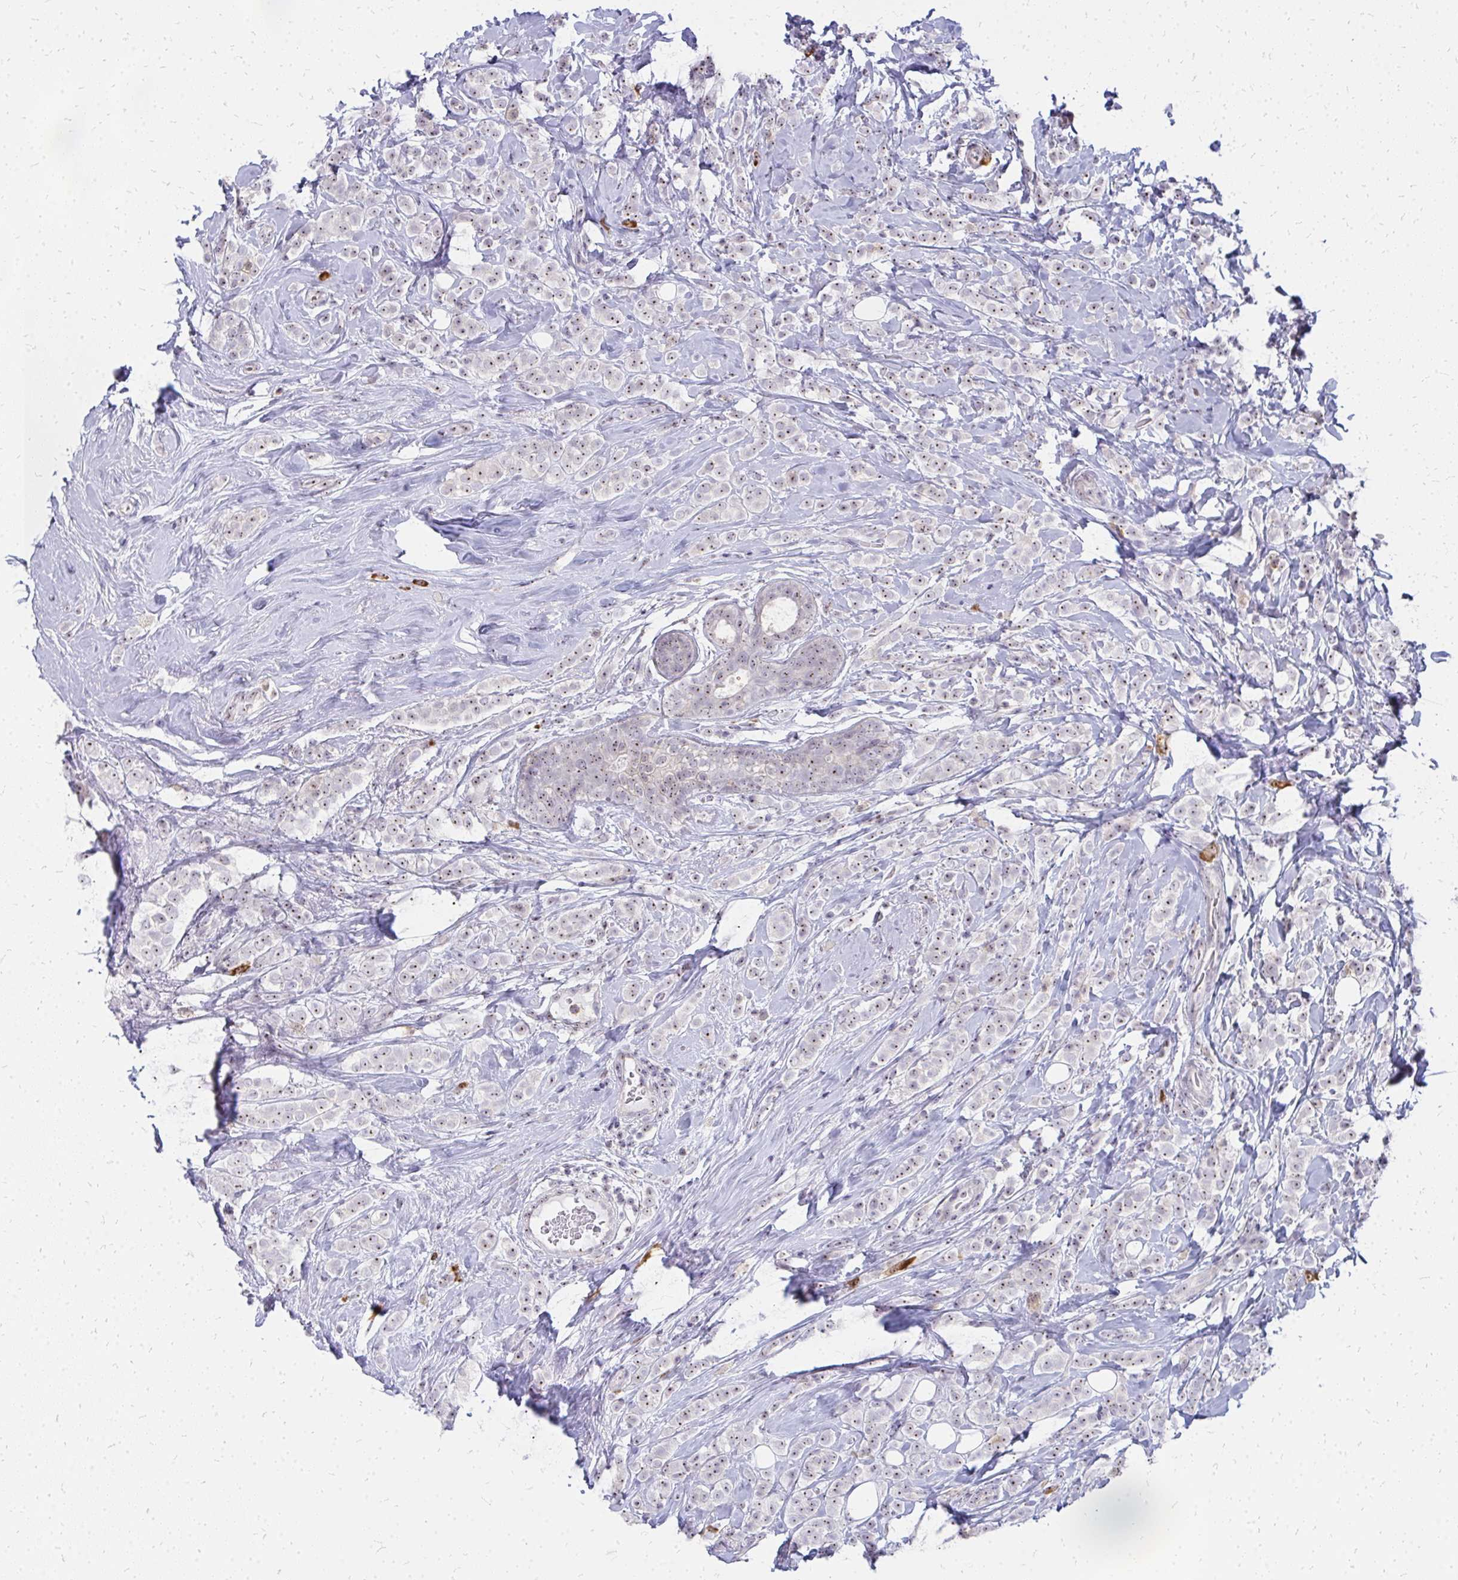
{"staining": {"intensity": "weak", "quantity": ">75%", "location": "nuclear"}, "tissue": "breast cancer", "cell_type": "Tumor cells", "image_type": "cancer", "snomed": [{"axis": "morphology", "description": "Lobular carcinoma"}, {"axis": "topography", "description": "Breast"}], "caption": "Human breast cancer stained with a protein marker reveals weak staining in tumor cells.", "gene": "FAM9A", "patient": {"sex": "female", "age": 49}}